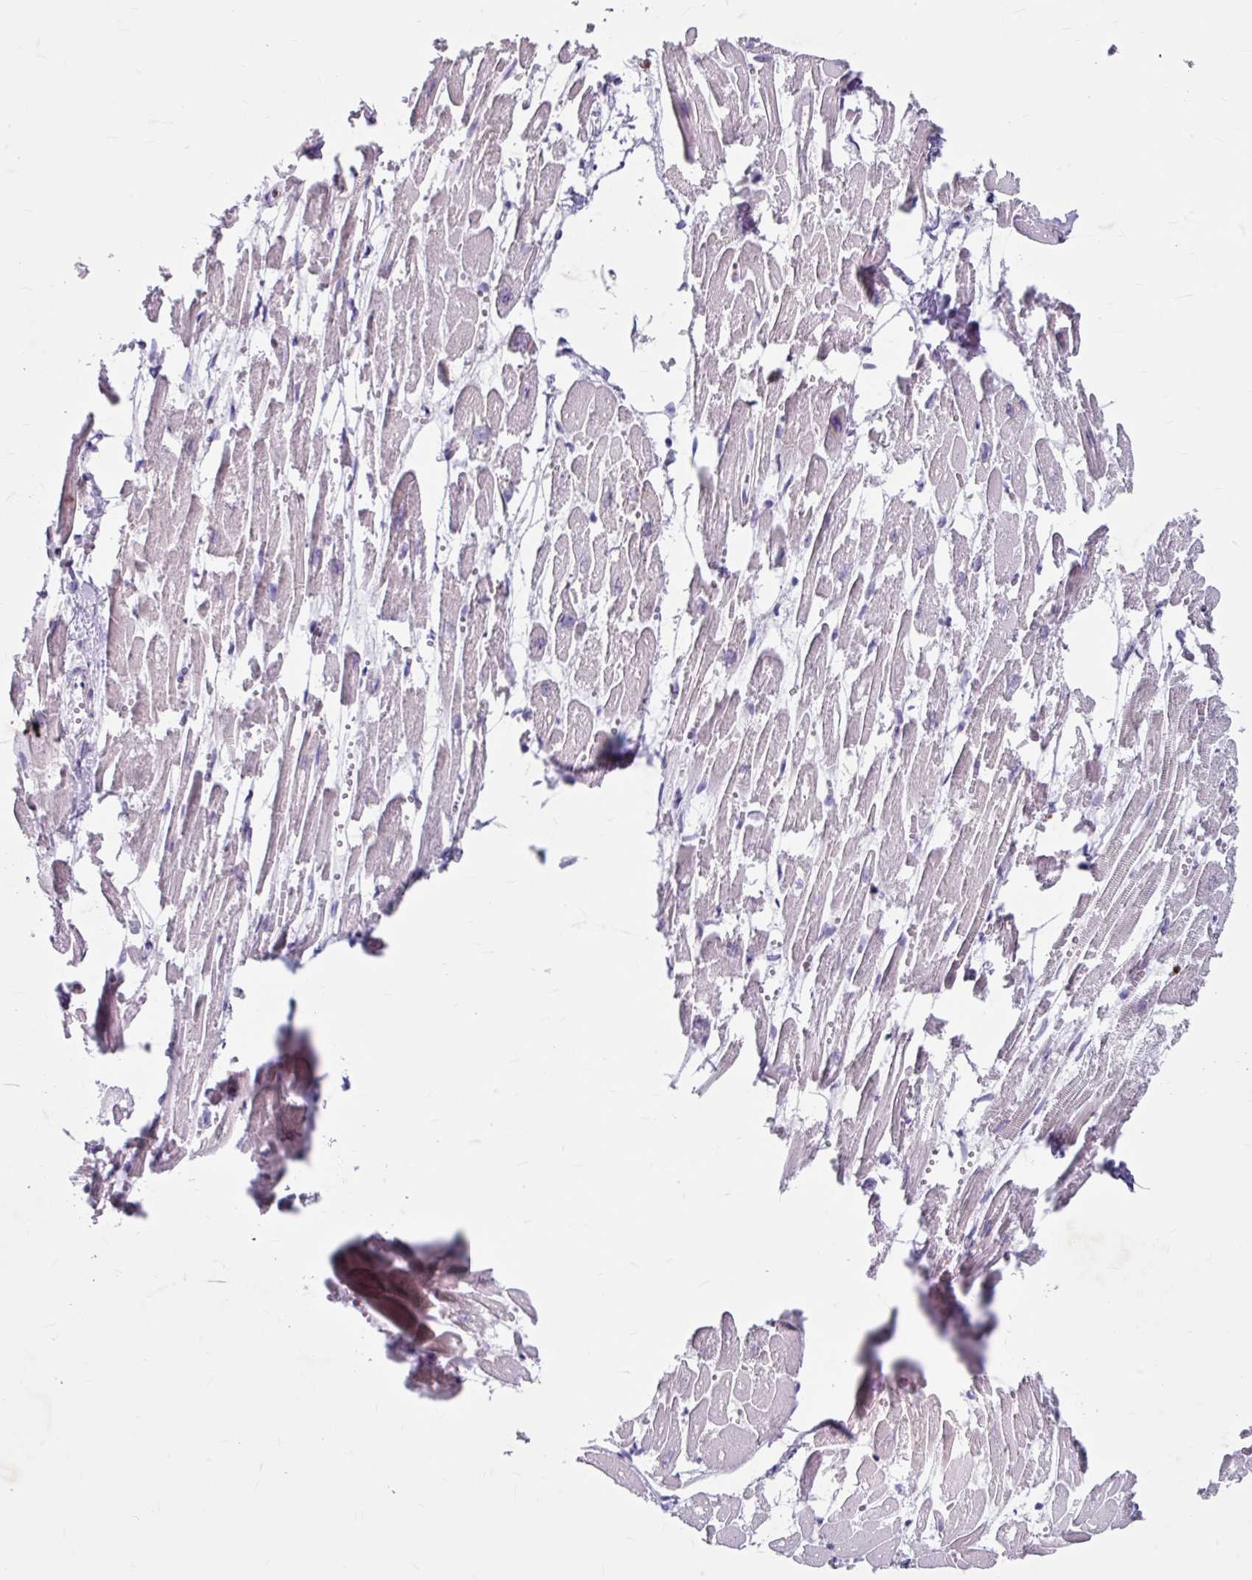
{"staining": {"intensity": "strong", "quantity": "25%-75%", "location": "cytoplasmic/membranous"}, "tissue": "heart muscle", "cell_type": "Cardiomyocytes", "image_type": "normal", "snomed": [{"axis": "morphology", "description": "Normal tissue, NOS"}, {"axis": "topography", "description": "Heart"}], "caption": "Strong cytoplasmic/membranous protein staining is present in approximately 25%-75% of cardiomyocytes in heart muscle. (DAB IHC, brown staining for protein, blue staining for nuclei).", "gene": "ANKRD1", "patient": {"sex": "male", "age": 54}}